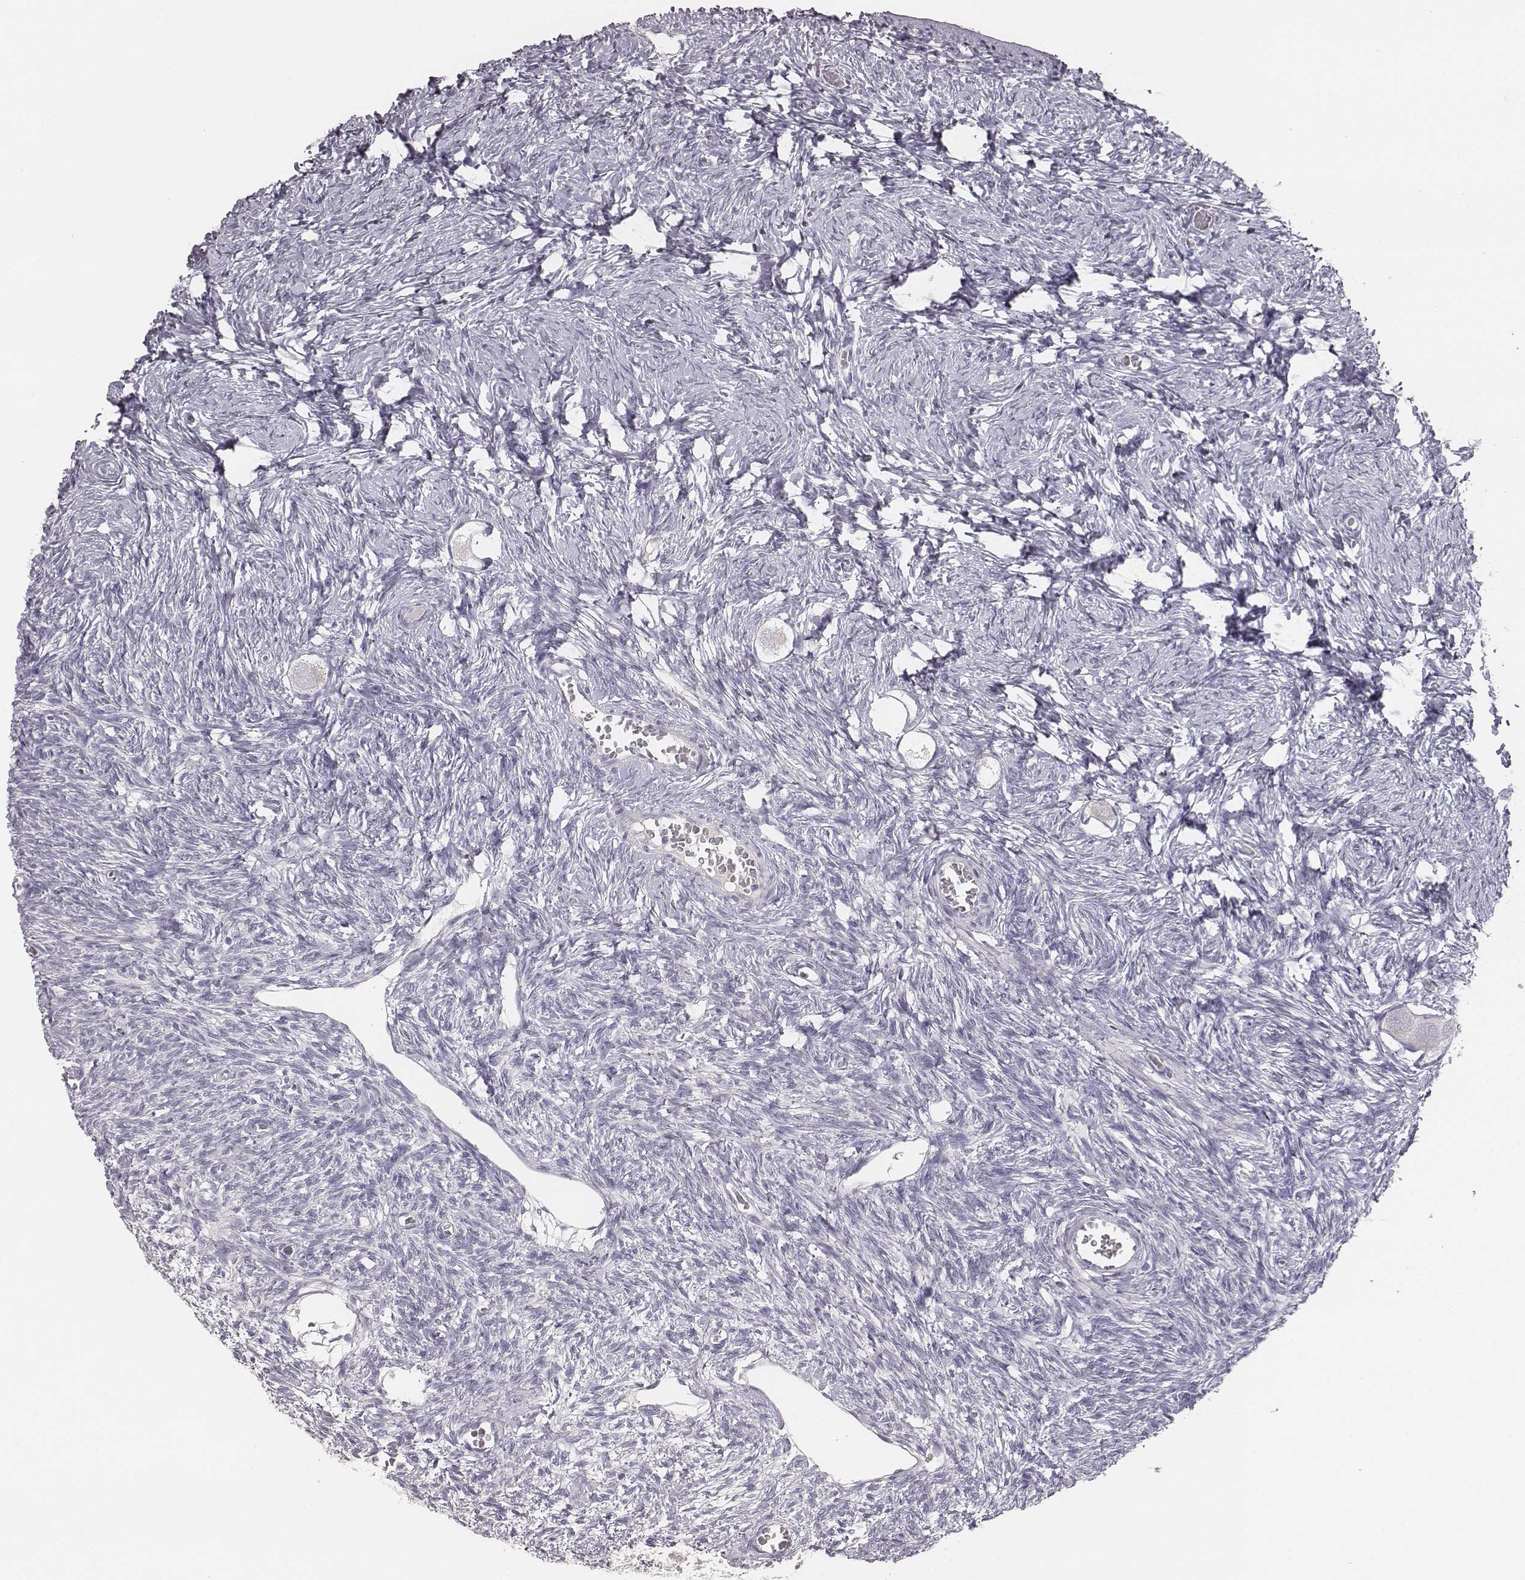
{"staining": {"intensity": "negative", "quantity": "none", "location": "none"}, "tissue": "ovary", "cell_type": "Follicle cells", "image_type": "normal", "snomed": [{"axis": "morphology", "description": "Normal tissue, NOS"}, {"axis": "topography", "description": "Ovary"}], "caption": "This is an immunohistochemistry photomicrograph of benign ovary. There is no staining in follicle cells.", "gene": "MYH6", "patient": {"sex": "female", "age": 27}}